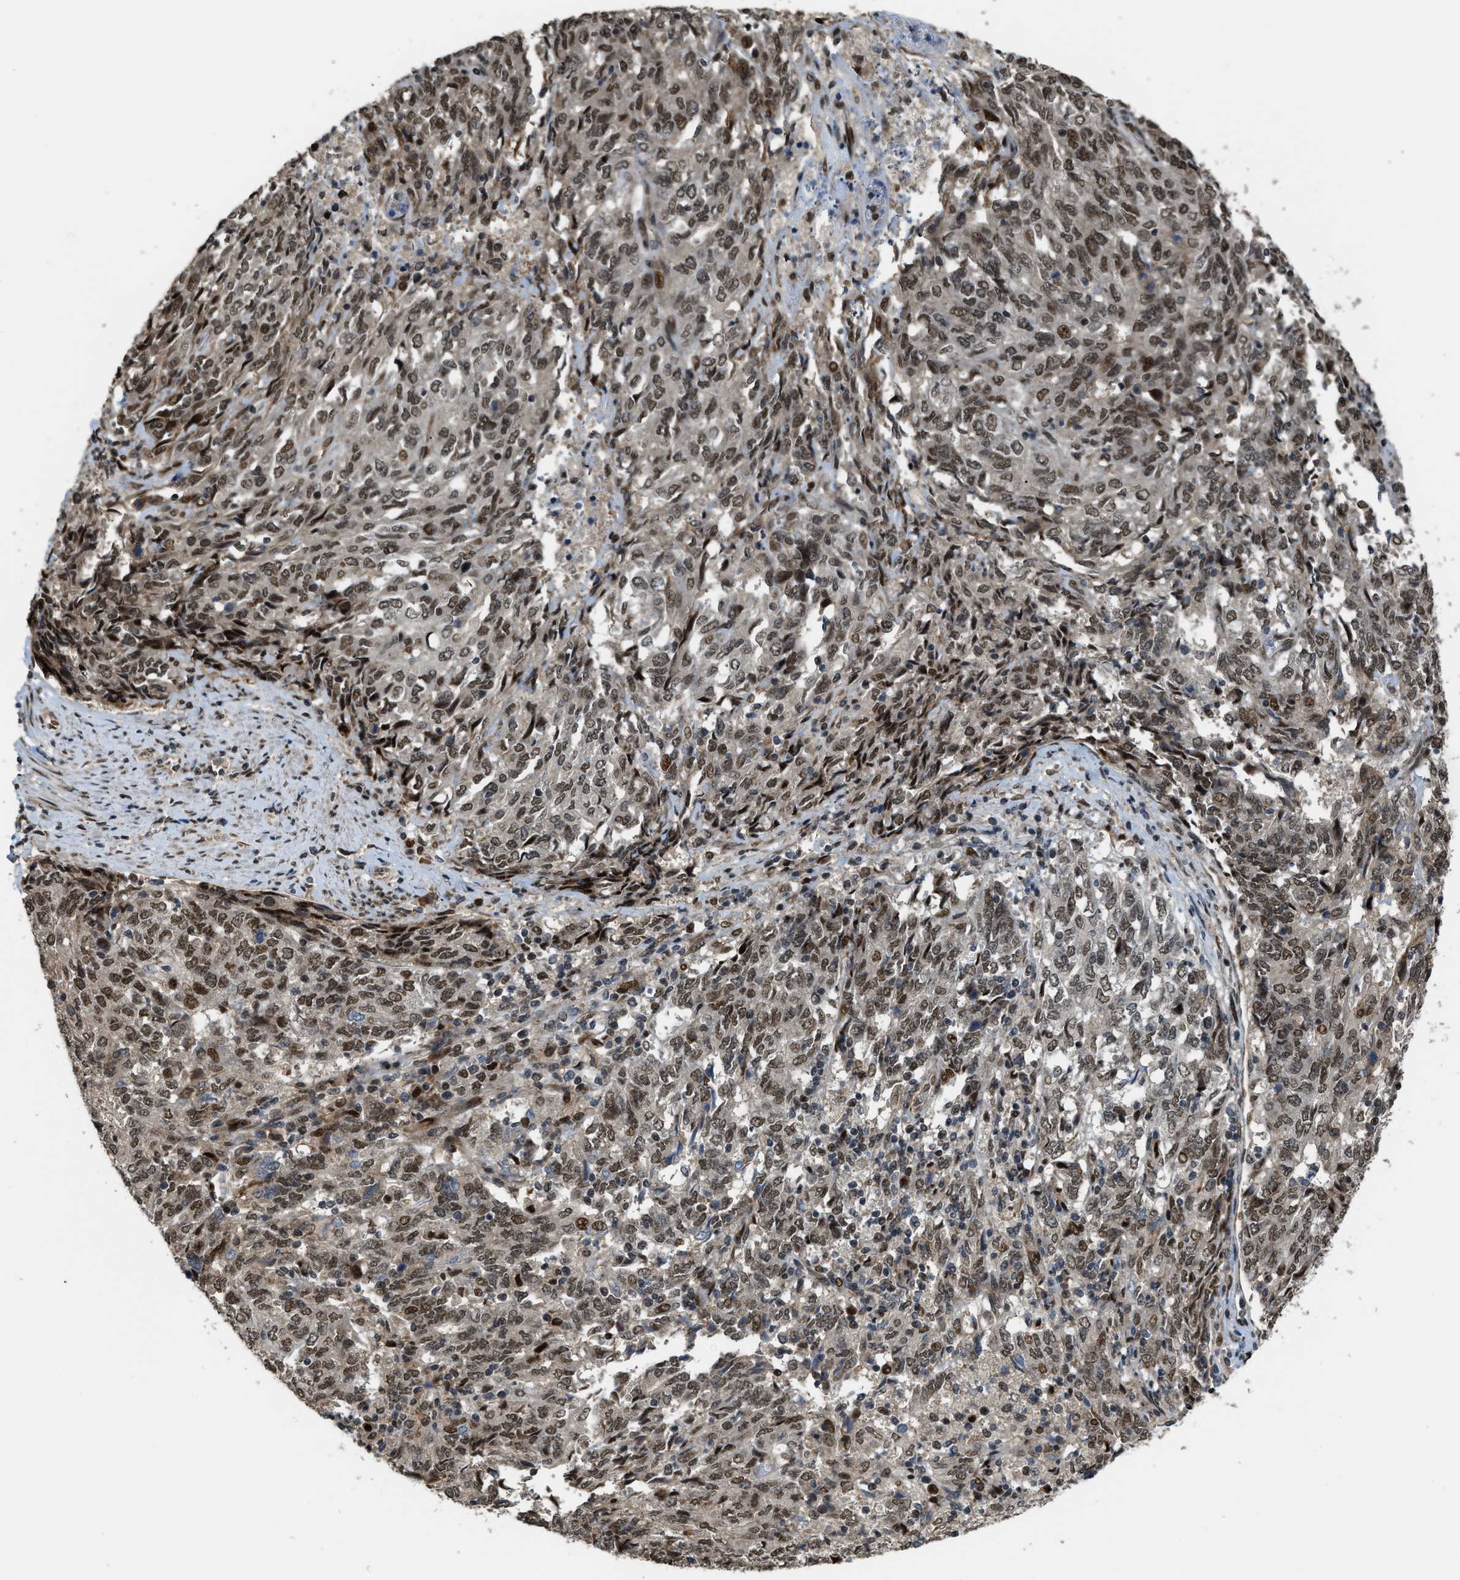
{"staining": {"intensity": "moderate", "quantity": ">75%", "location": "nuclear"}, "tissue": "endometrial cancer", "cell_type": "Tumor cells", "image_type": "cancer", "snomed": [{"axis": "morphology", "description": "Adenocarcinoma, NOS"}, {"axis": "topography", "description": "Endometrium"}], "caption": "Endometrial adenocarcinoma tissue demonstrates moderate nuclear expression in approximately >75% of tumor cells, visualized by immunohistochemistry.", "gene": "SERTAD2", "patient": {"sex": "female", "age": 80}}